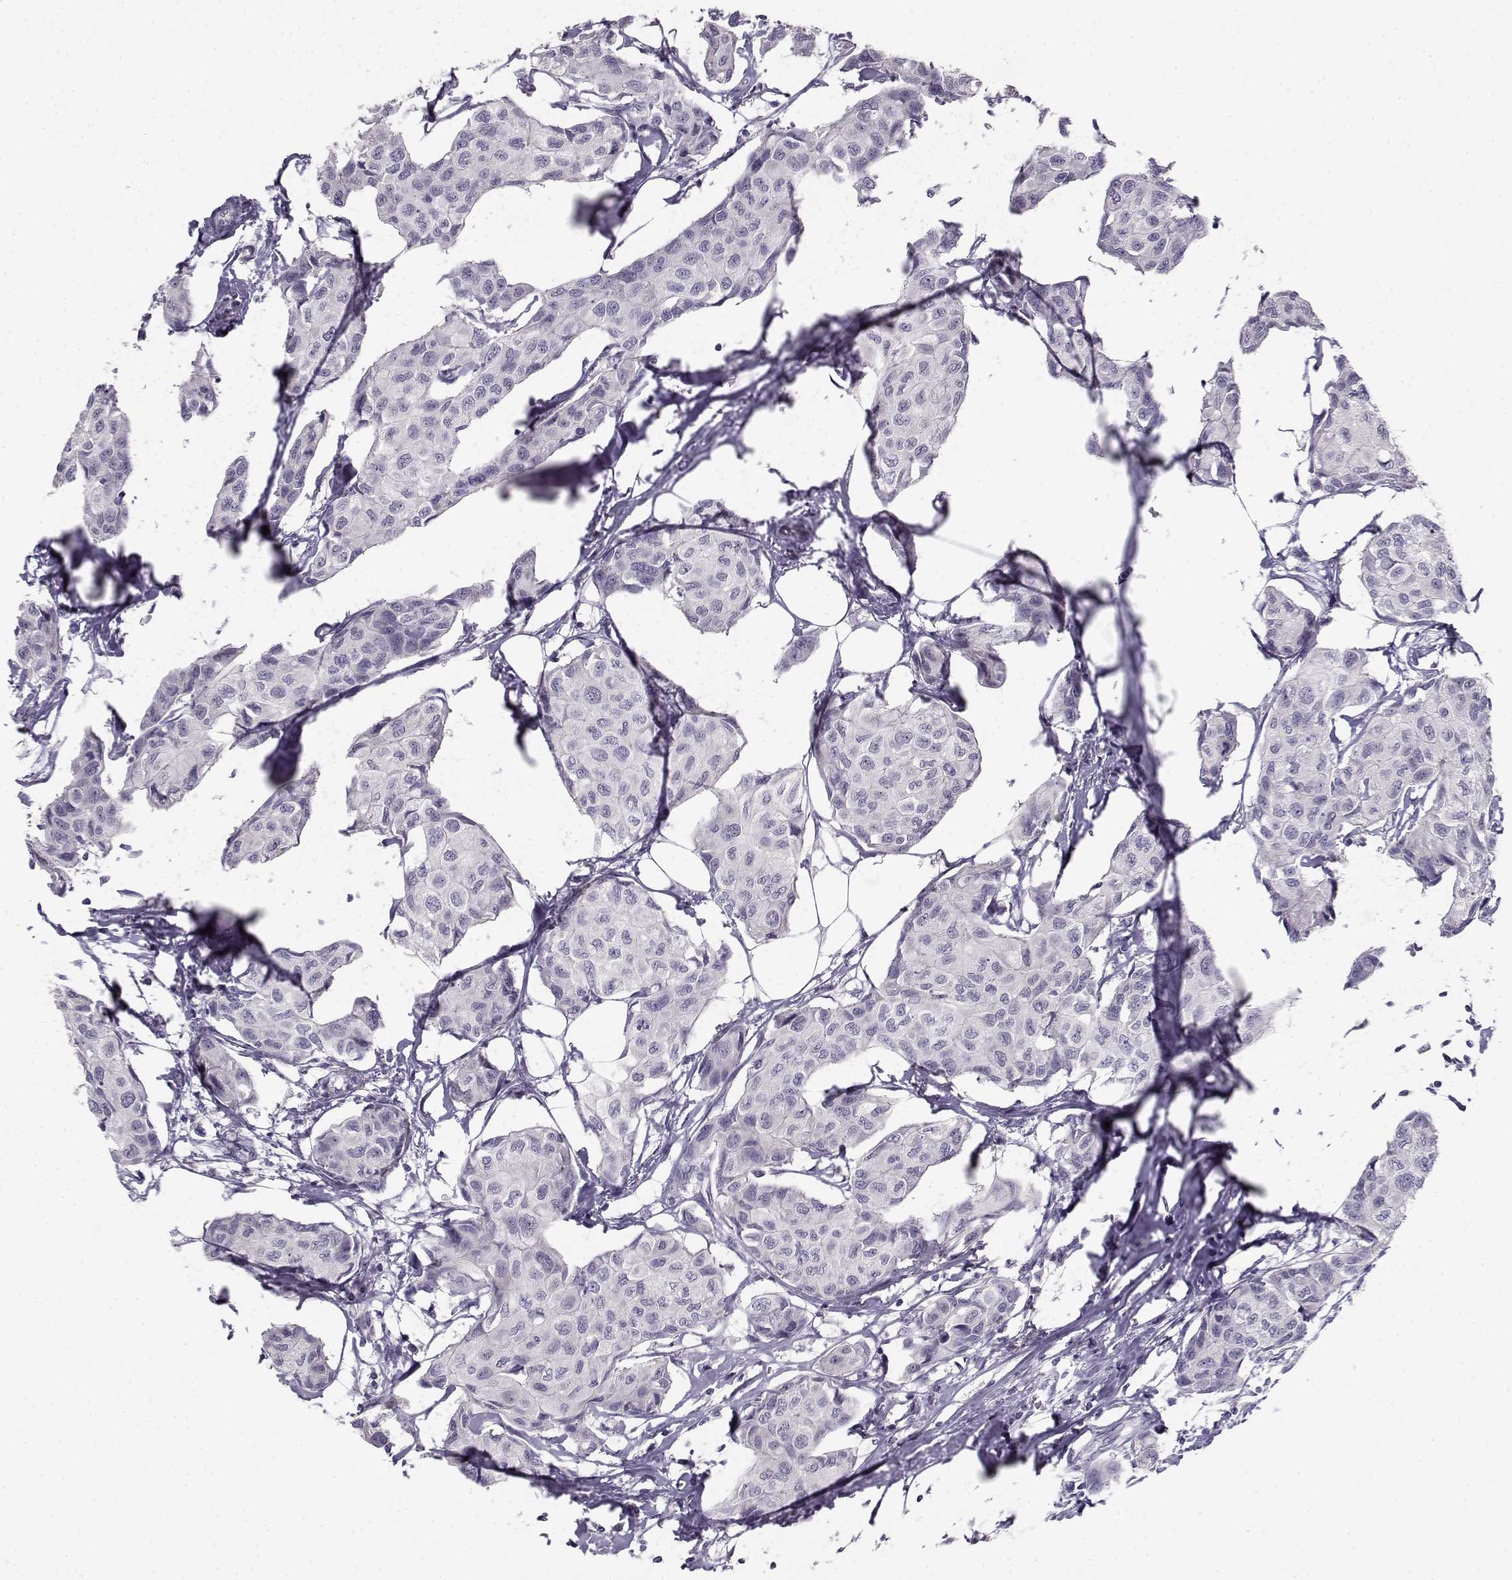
{"staining": {"intensity": "negative", "quantity": "none", "location": "none"}, "tissue": "breast cancer", "cell_type": "Tumor cells", "image_type": "cancer", "snomed": [{"axis": "morphology", "description": "Duct carcinoma"}, {"axis": "topography", "description": "Breast"}], "caption": "IHC micrograph of invasive ductal carcinoma (breast) stained for a protein (brown), which shows no expression in tumor cells.", "gene": "C16orf86", "patient": {"sex": "female", "age": 80}}